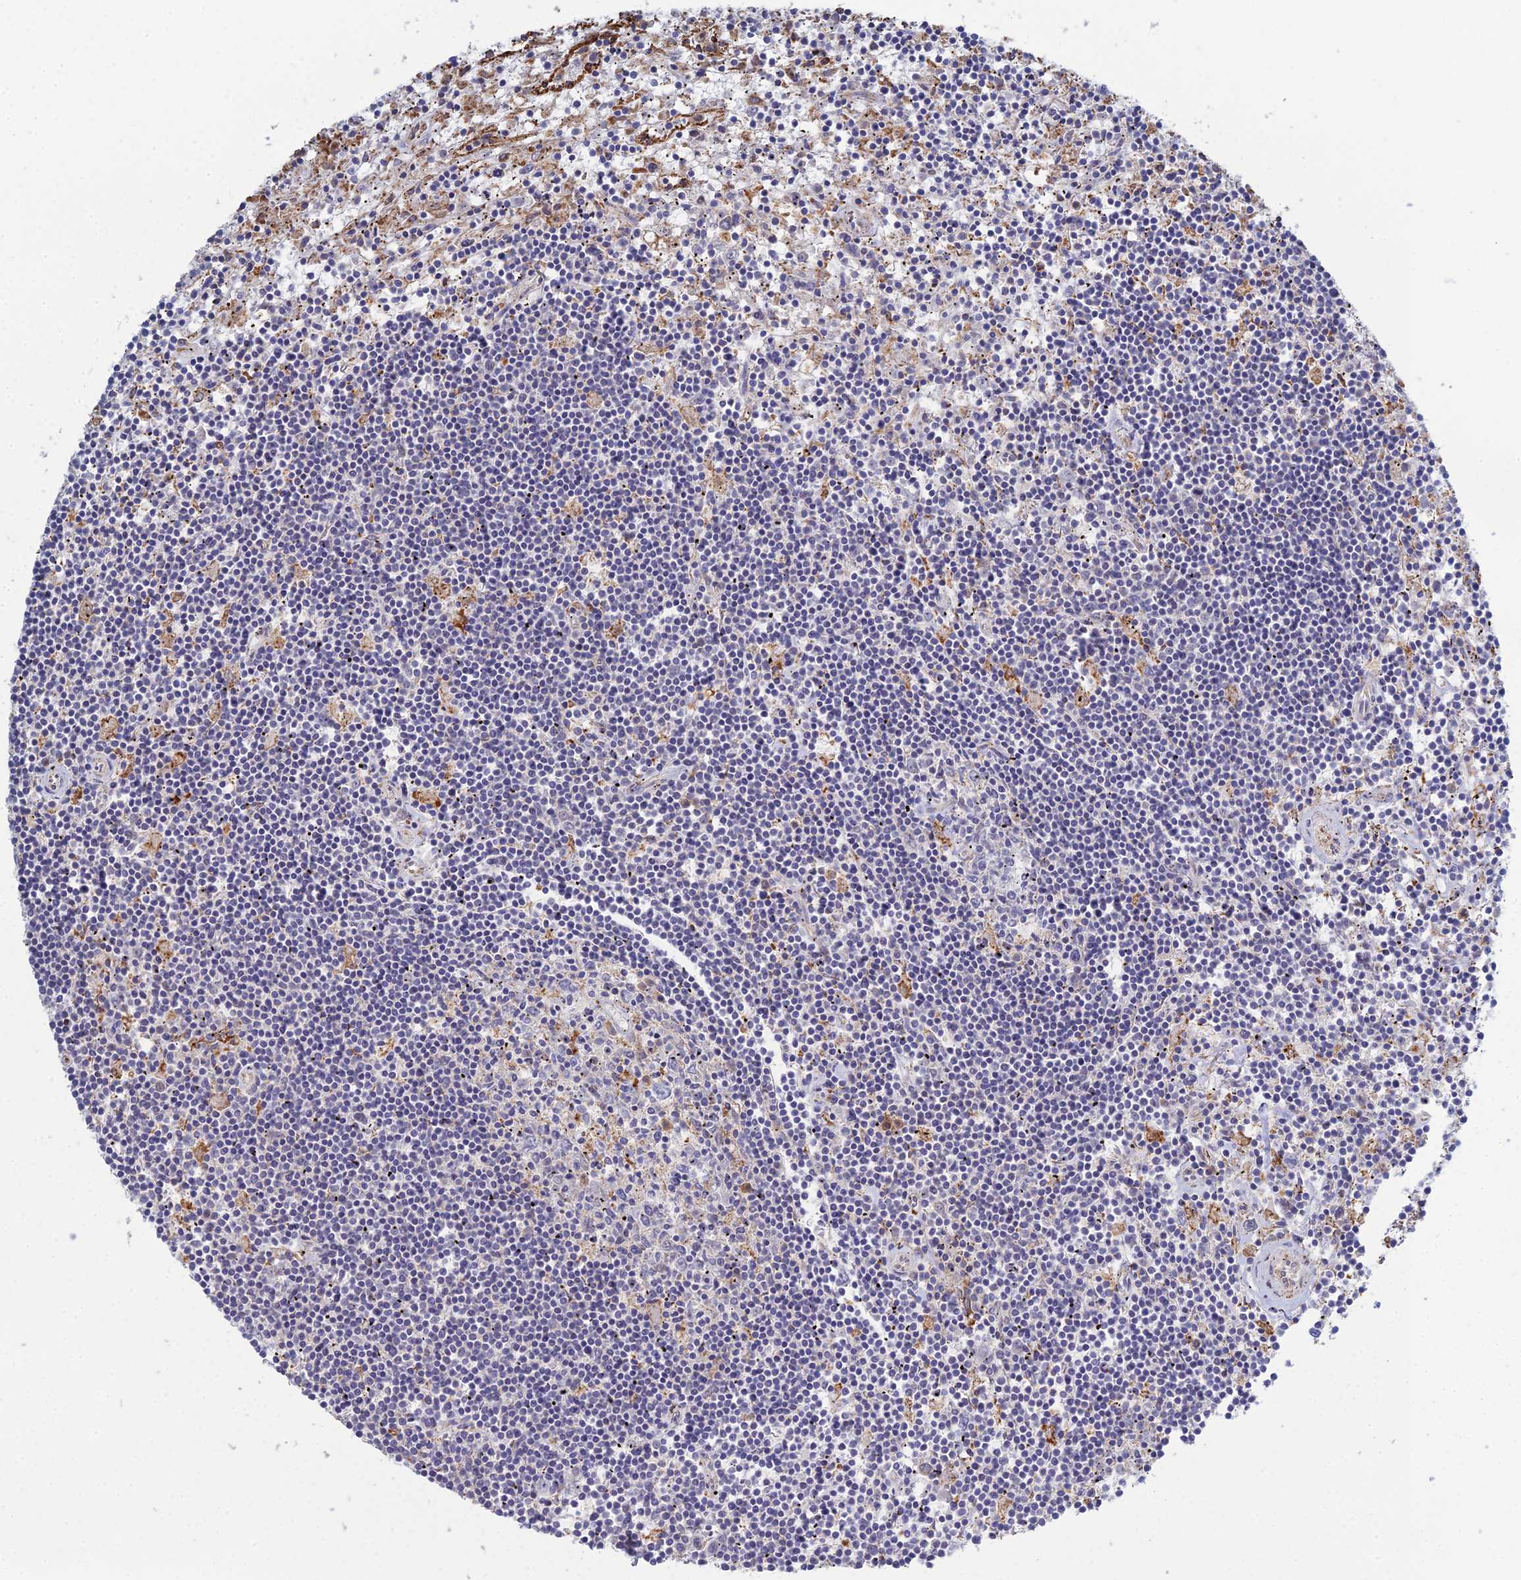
{"staining": {"intensity": "negative", "quantity": "none", "location": "none"}, "tissue": "lymphoma", "cell_type": "Tumor cells", "image_type": "cancer", "snomed": [{"axis": "morphology", "description": "Malignant lymphoma, non-Hodgkin's type, Low grade"}, {"axis": "topography", "description": "Spleen"}], "caption": "Immunohistochemical staining of lymphoma demonstrates no significant expression in tumor cells. (Immunohistochemistry (ihc), brightfield microscopy, high magnification).", "gene": "TRAPPC6A", "patient": {"sex": "male", "age": 76}}